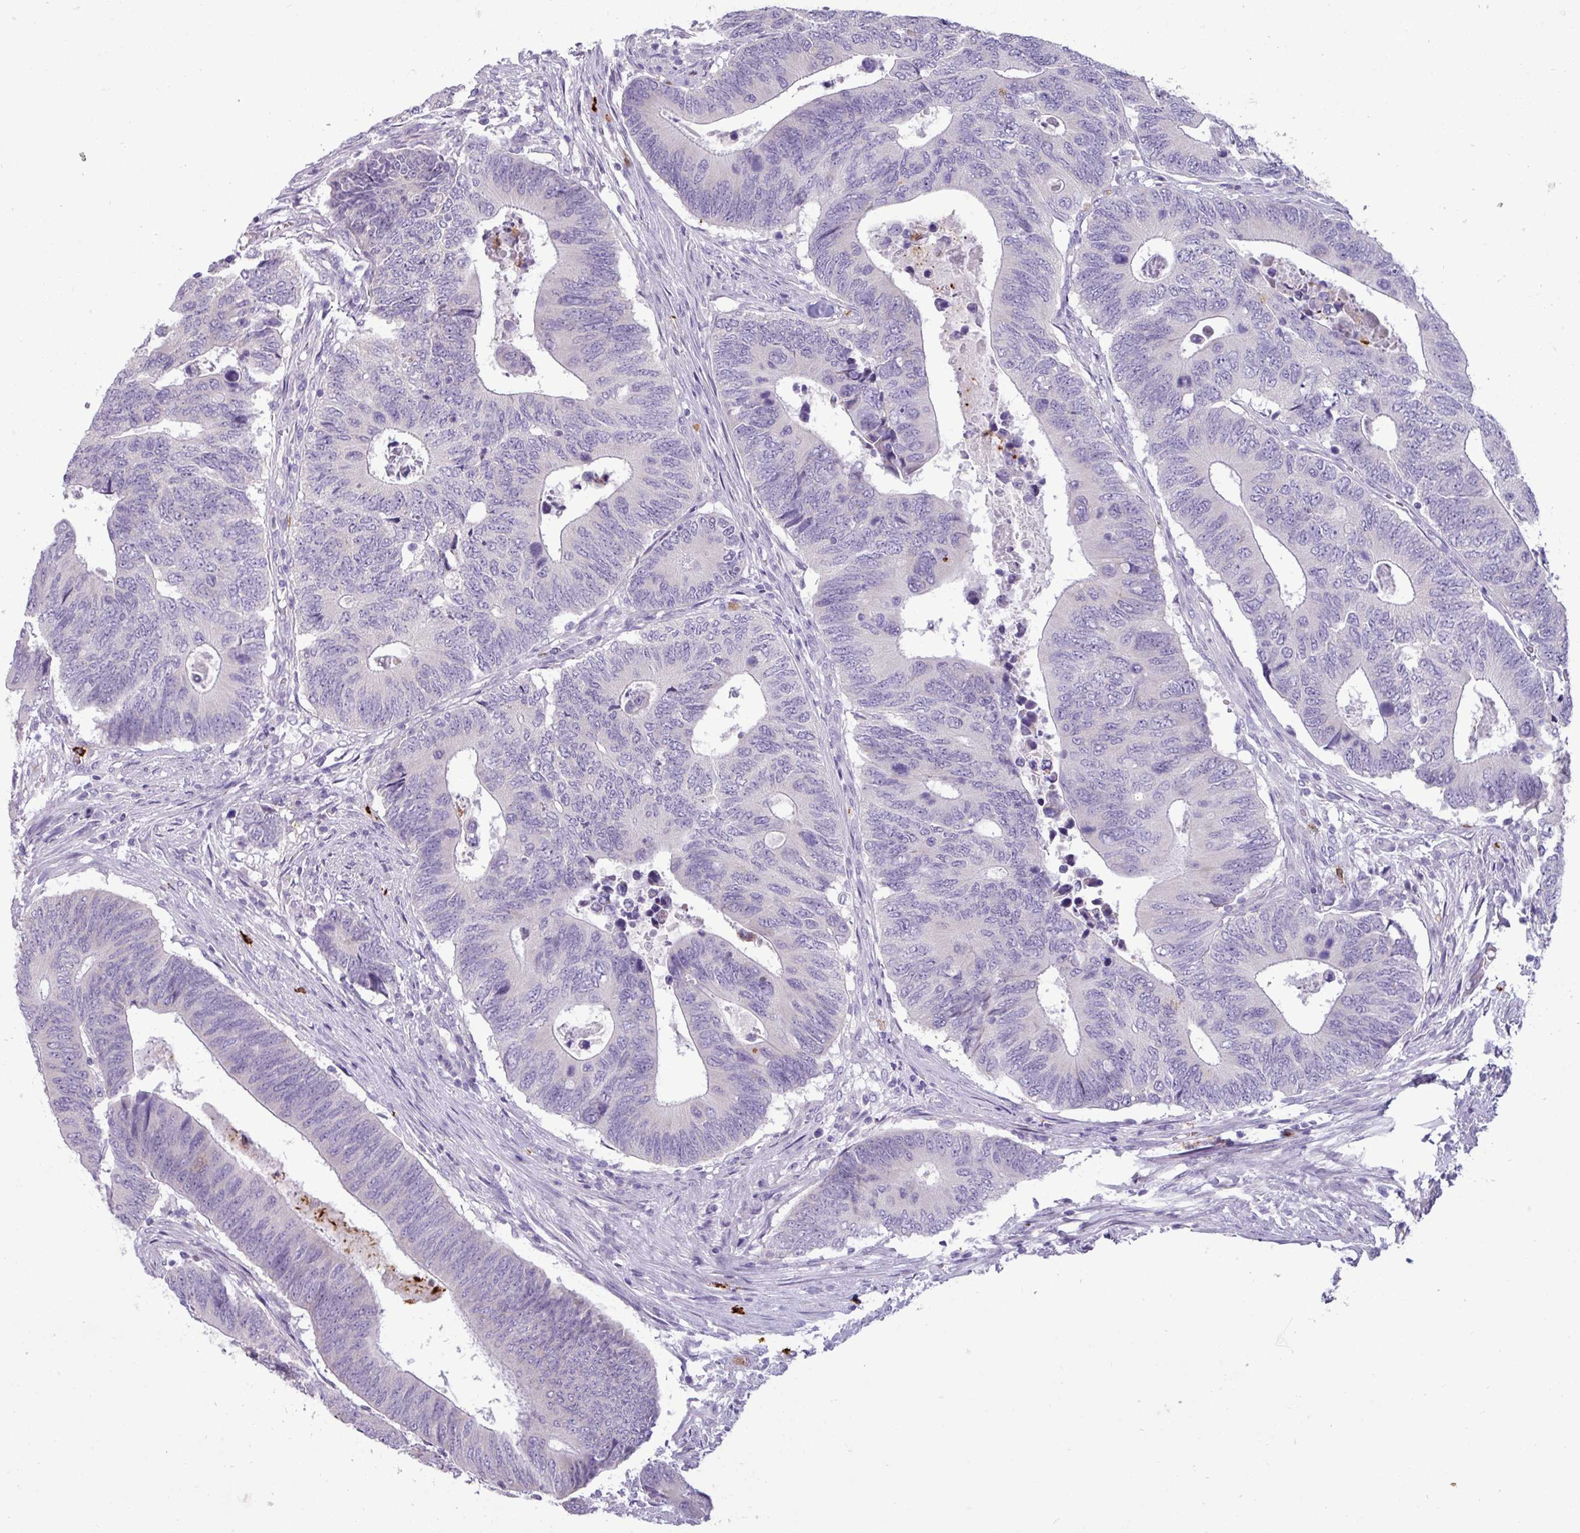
{"staining": {"intensity": "negative", "quantity": "none", "location": "none"}, "tissue": "colorectal cancer", "cell_type": "Tumor cells", "image_type": "cancer", "snomed": [{"axis": "morphology", "description": "Adenocarcinoma, NOS"}, {"axis": "topography", "description": "Colon"}], "caption": "The photomicrograph shows no staining of tumor cells in colorectal cancer (adenocarcinoma).", "gene": "TRIM39", "patient": {"sex": "male", "age": 87}}